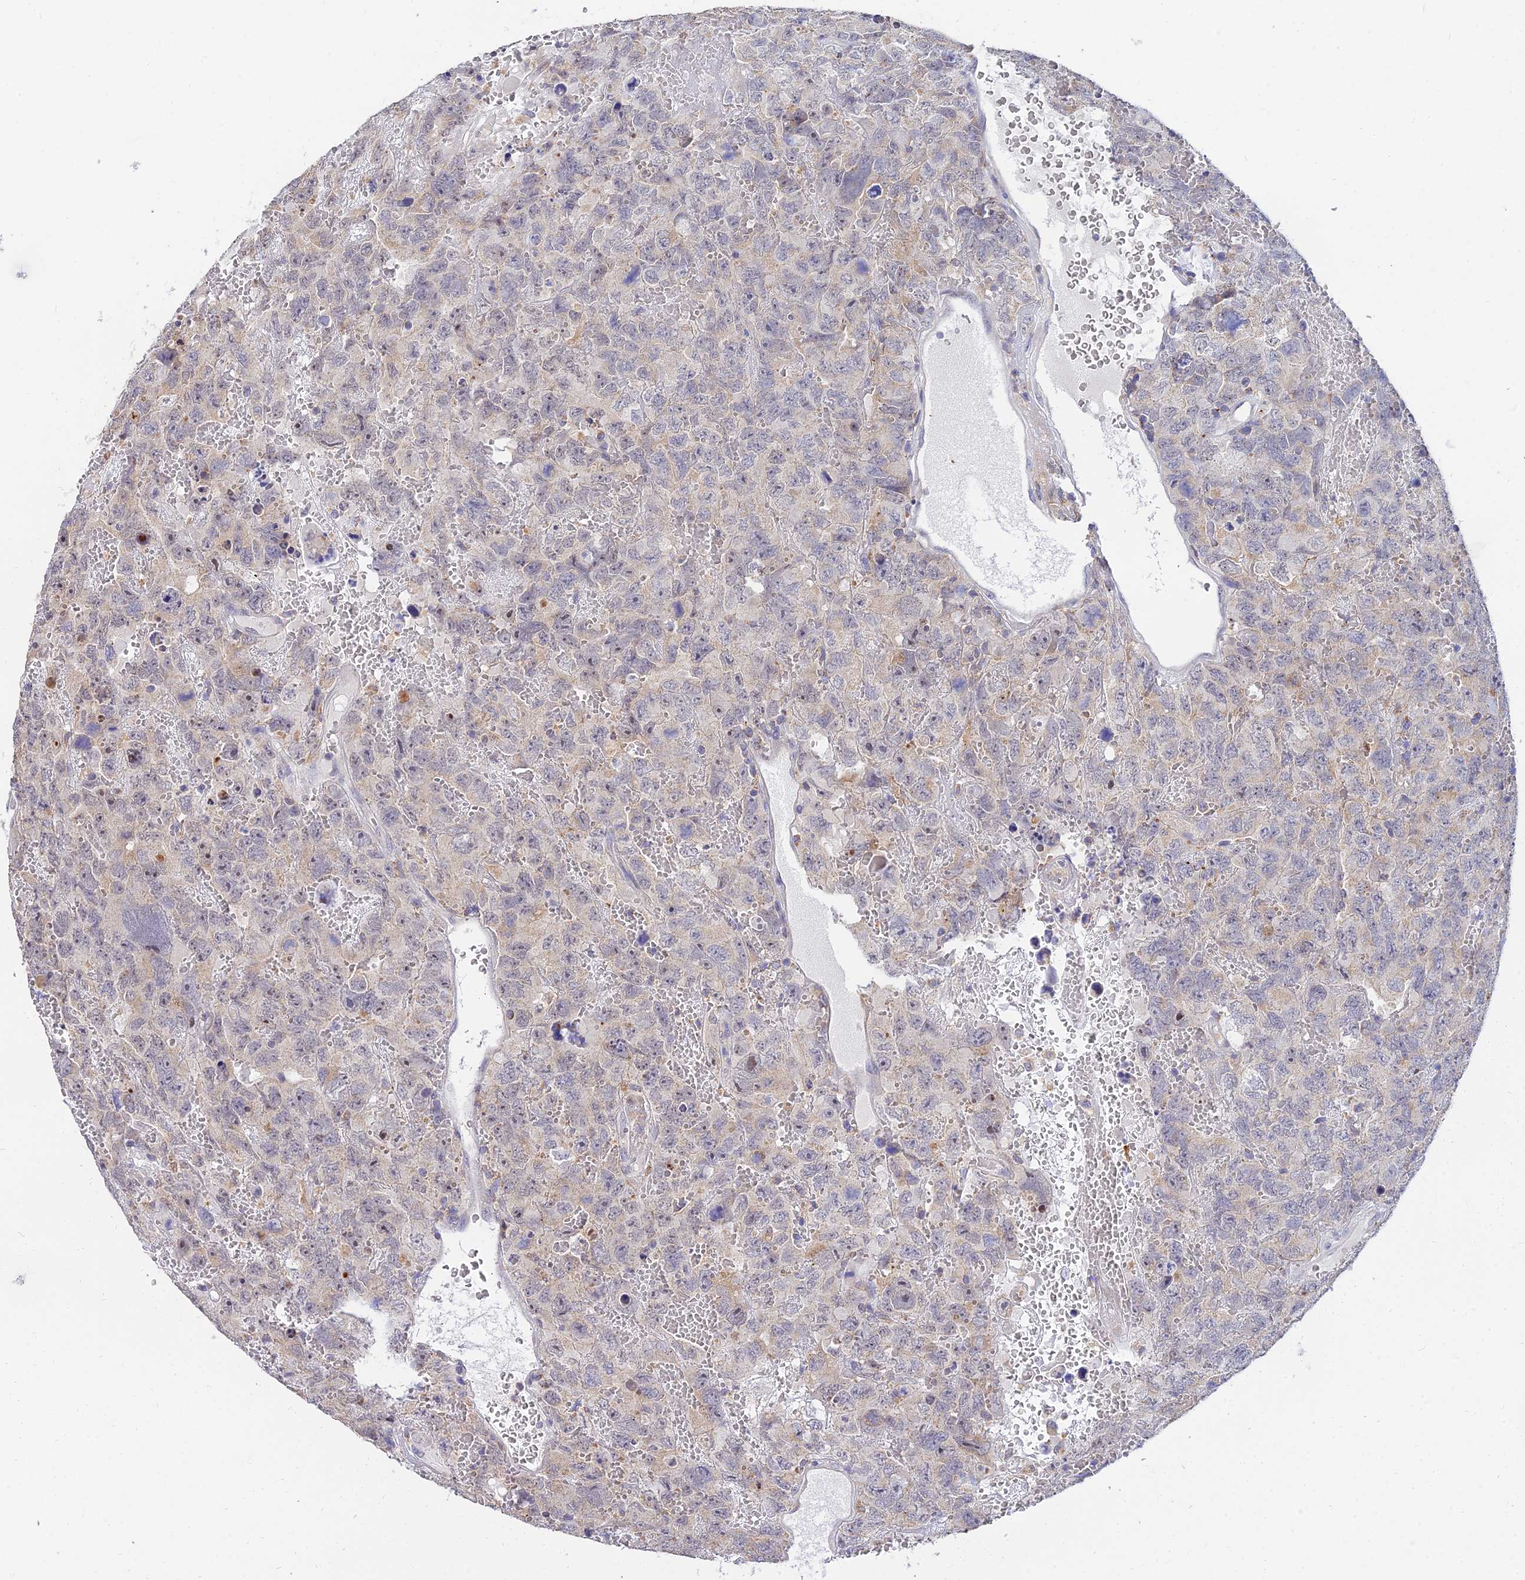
{"staining": {"intensity": "moderate", "quantity": "<25%", "location": "cytoplasmic/membranous"}, "tissue": "testis cancer", "cell_type": "Tumor cells", "image_type": "cancer", "snomed": [{"axis": "morphology", "description": "Carcinoma, Embryonal, NOS"}, {"axis": "topography", "description": "Testis"}], "caption": "Protein staining by immunohistochemistry (IHC) shows moderate cytoplasmic/membranous staining in approximately <25% of tumor cells in embryonal carcinoma (testis).", "gene": "ARL8B", "patient": {"sex": "male", "age": 45}}